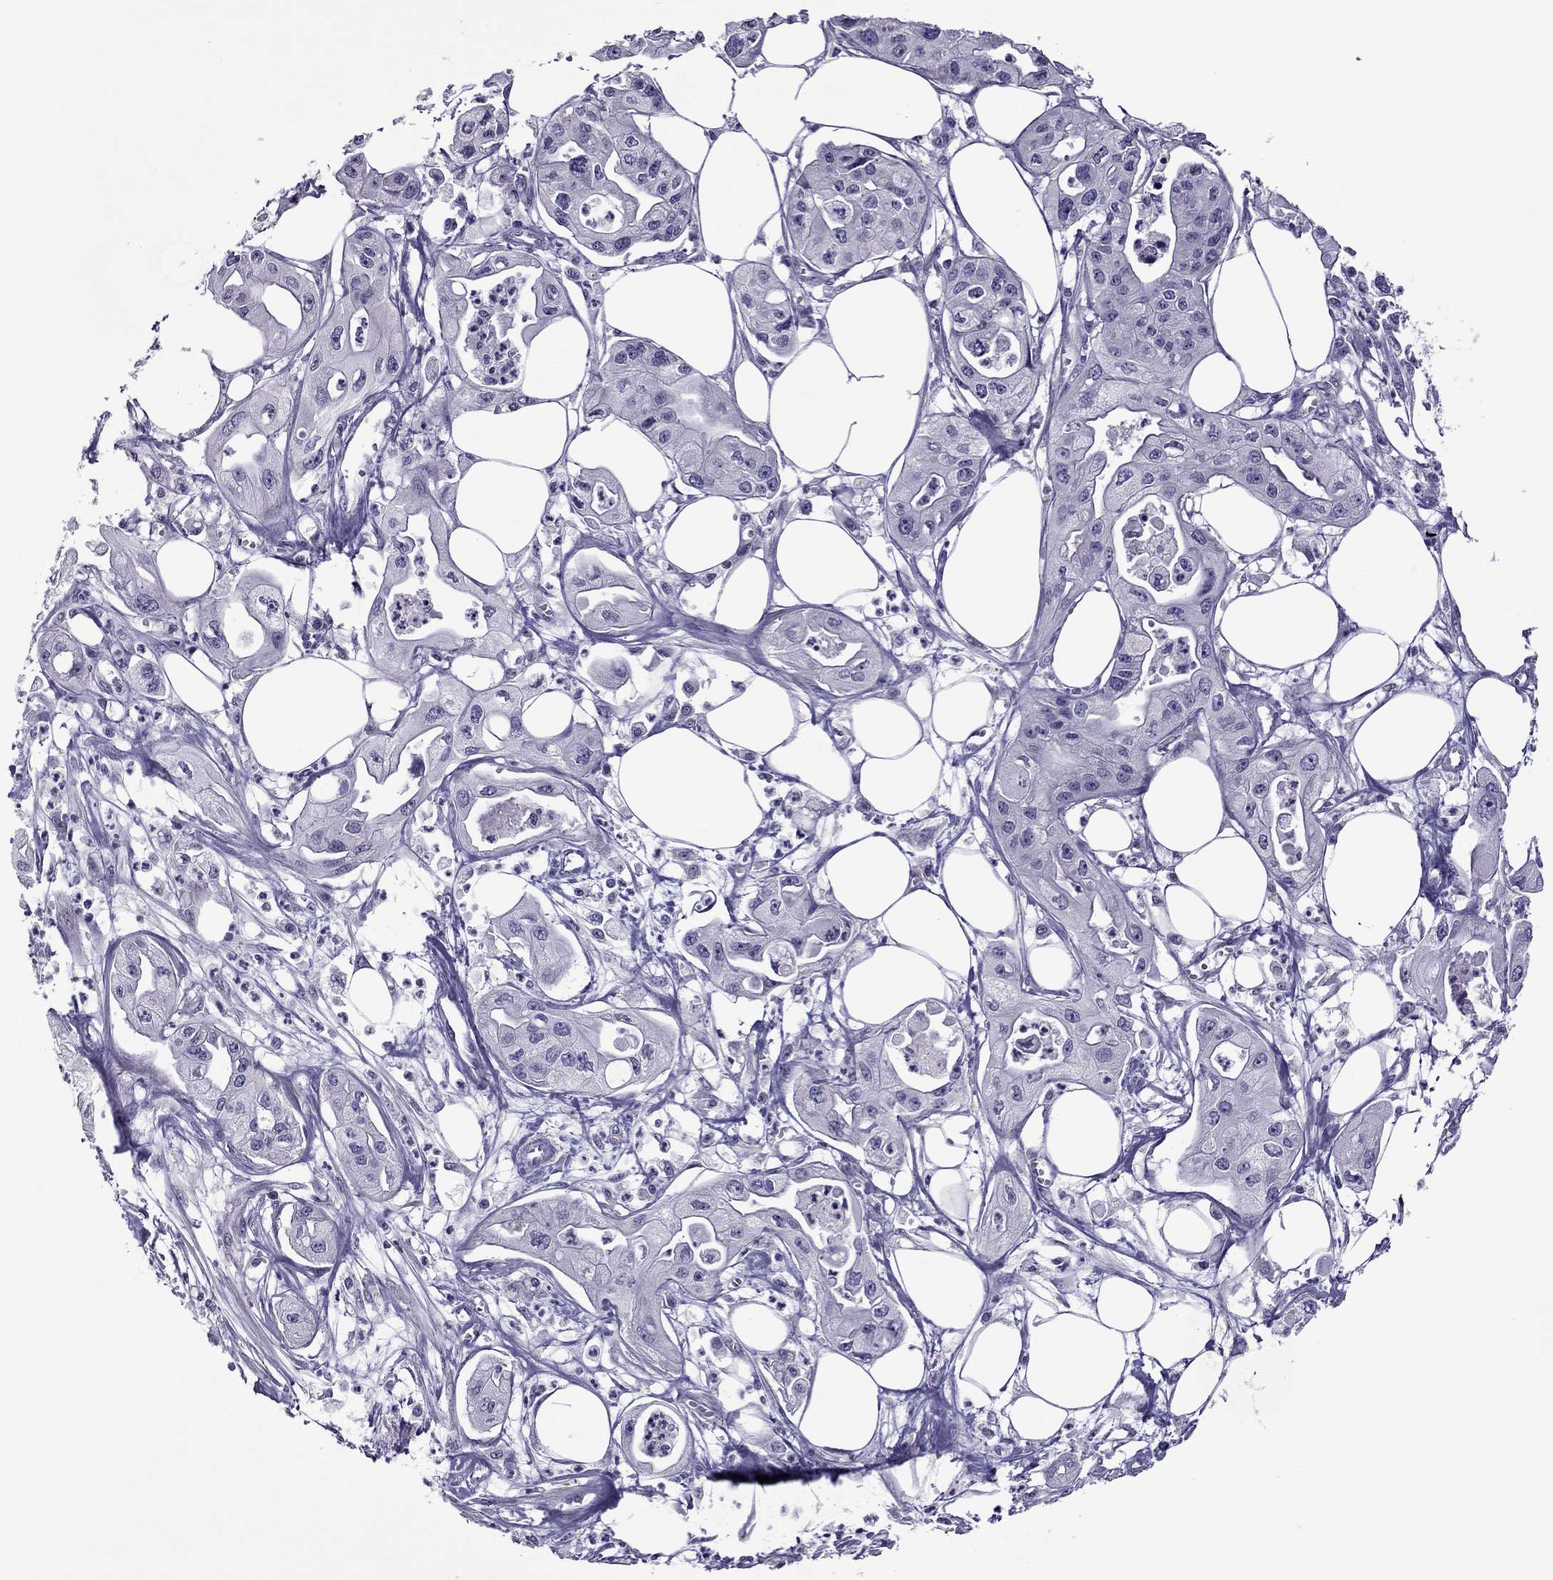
{"staining": {"intensity": "negative", "quantity": "none", "location": "none"}, "tissue": "pancreatic cancer", "cell_type": "Tumor cells", "image_type": "cancer", "snomed": [{"axis": "morphology", "description": "Adenocarcinoma, NOS"}, {"axis": "topography", "description": "Pancreas"}], "caption": "Pancreatic cancer was stained to show a protein in brown. There is no significant staining in tumor cells.", "gene": "SLC16A8", "patient": {"sex": "male", "age": 70}}